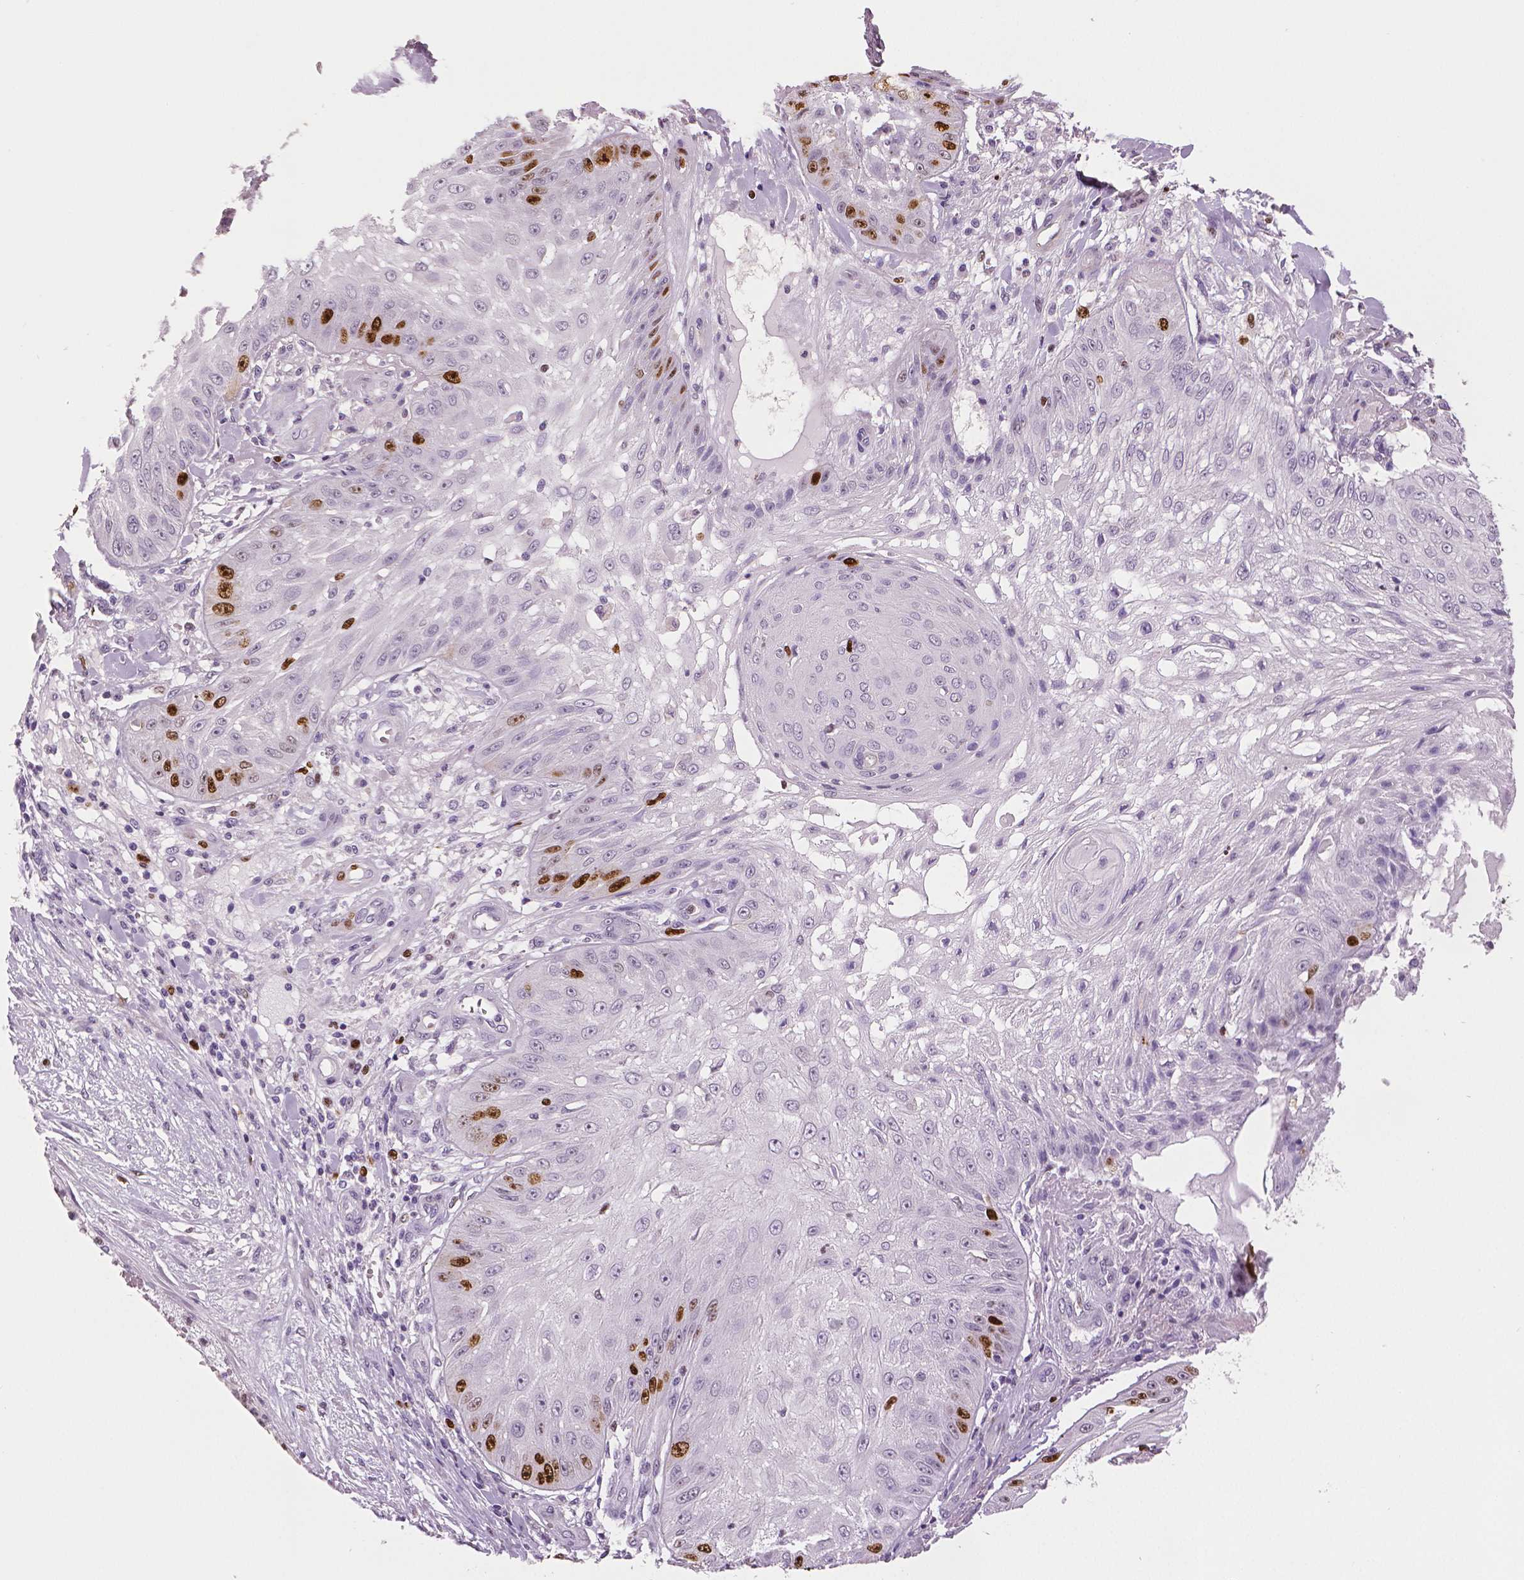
{"staining": {"intensity": "strong", "quantity": "<25%", "location": "nuclear"}, "tissue": "skin cancer", "cell_type": "Tumor cells", "image_type": "cancer", "snomed": [{"axis": "morphology", "description": "Squamous cell carcinoma, NOS"}, {"axis": "topography", "description": "Skin"}], "caption": "Protein expression analysis of skin cancer (squamous cell carcinoma) shows strong nuclear positivity in approximately <25% of tumor cells.", "gene": "MKI67", "patient": {"sex": "male", "age": 70}}